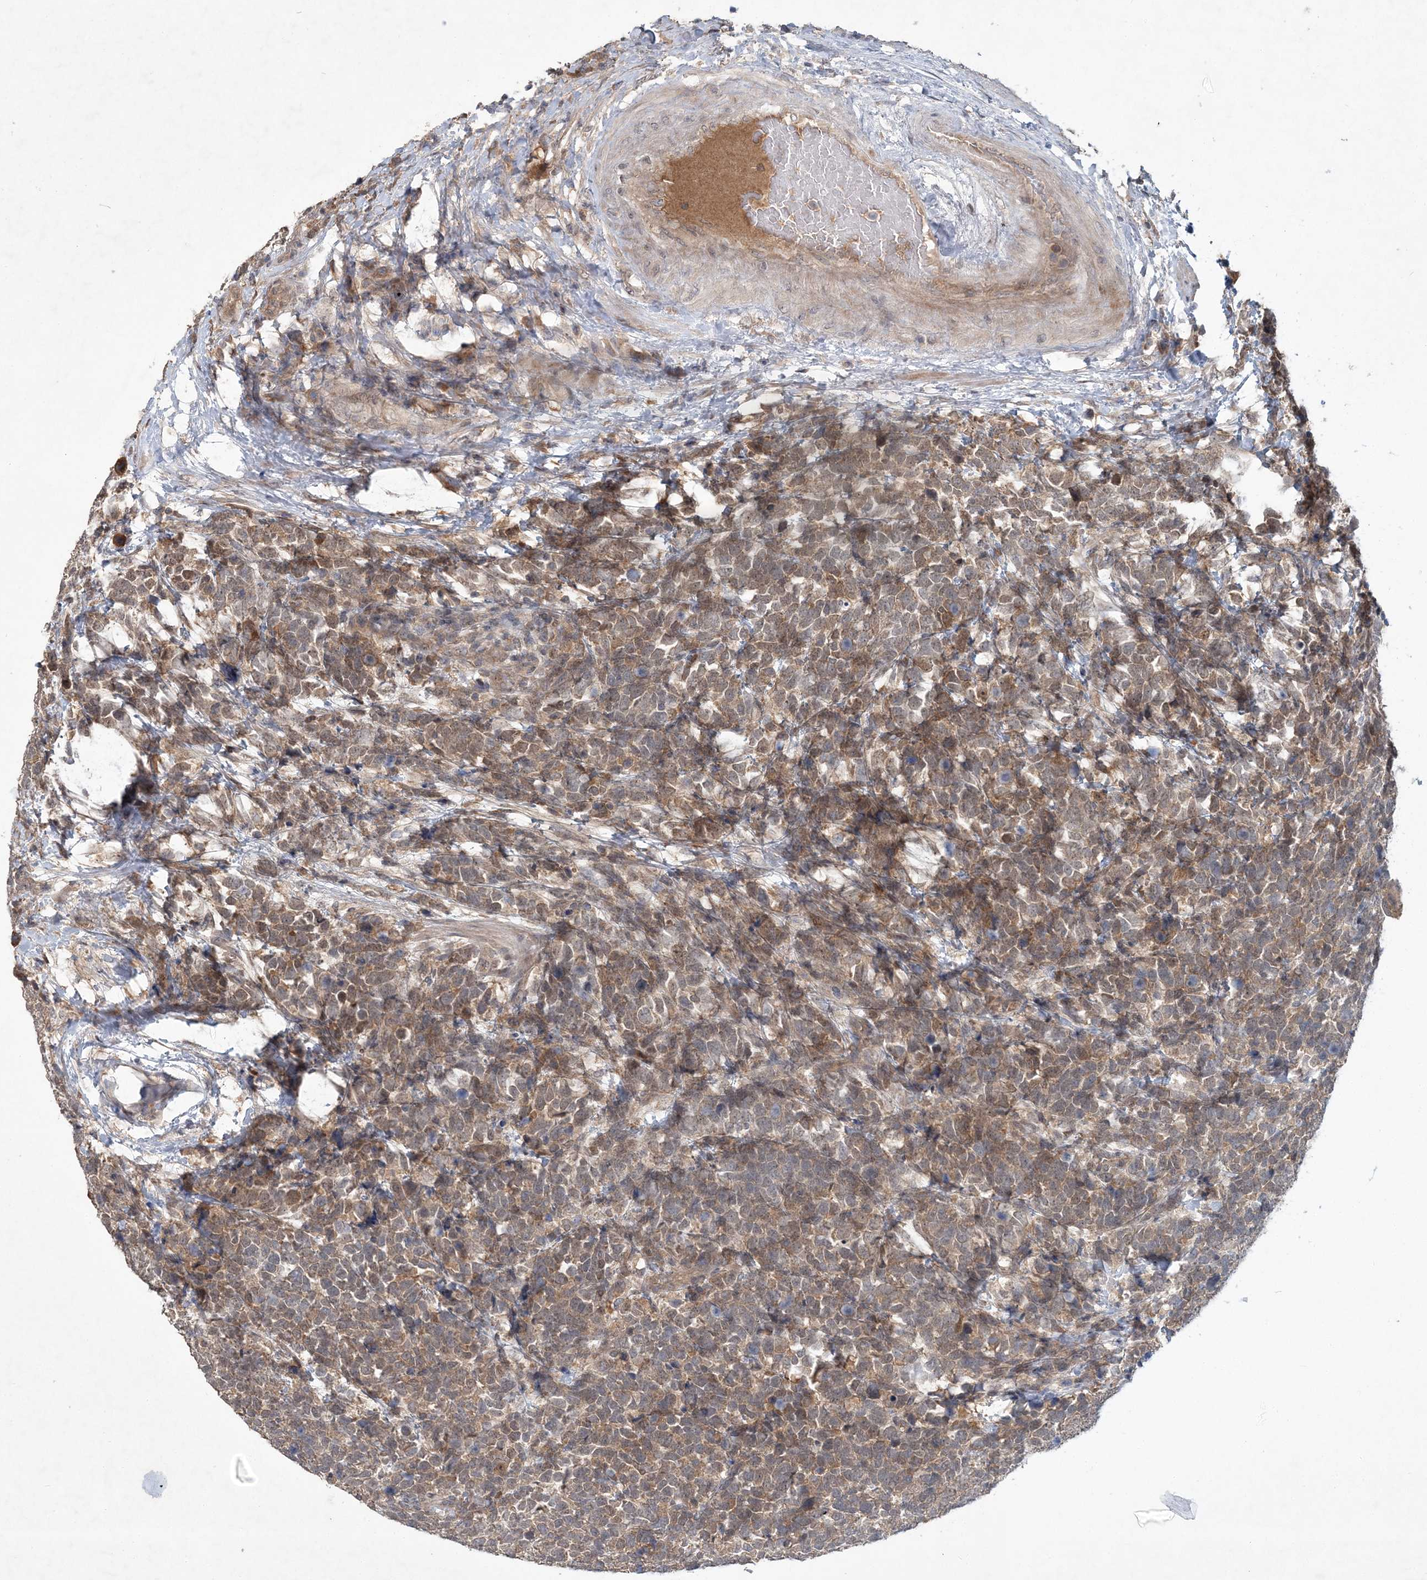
{"staining": {"intensity": "moderate", "quantity": ">75%", "location": "cytoplasmic/membranous,nuclear"}, "tissue": "urothelial cancer", "cell_type": "Tumor cells", "image_type": "cancer", "snomed": [{"axis": "morphology", "description": "Urothelial carcinoma, High grade"}, {"axis": "topography", "description": "Urinary bladder"}], "caption": "Immunohistochemical staining of human high-grade urothelial carcinoma displays medium levels of moderate cytoplasmic/membranous and nuclear protein positivity in approximately >75% of tumor cells.", "gene": "RNF25", "patient": {"sex": "female", "age": 82}}